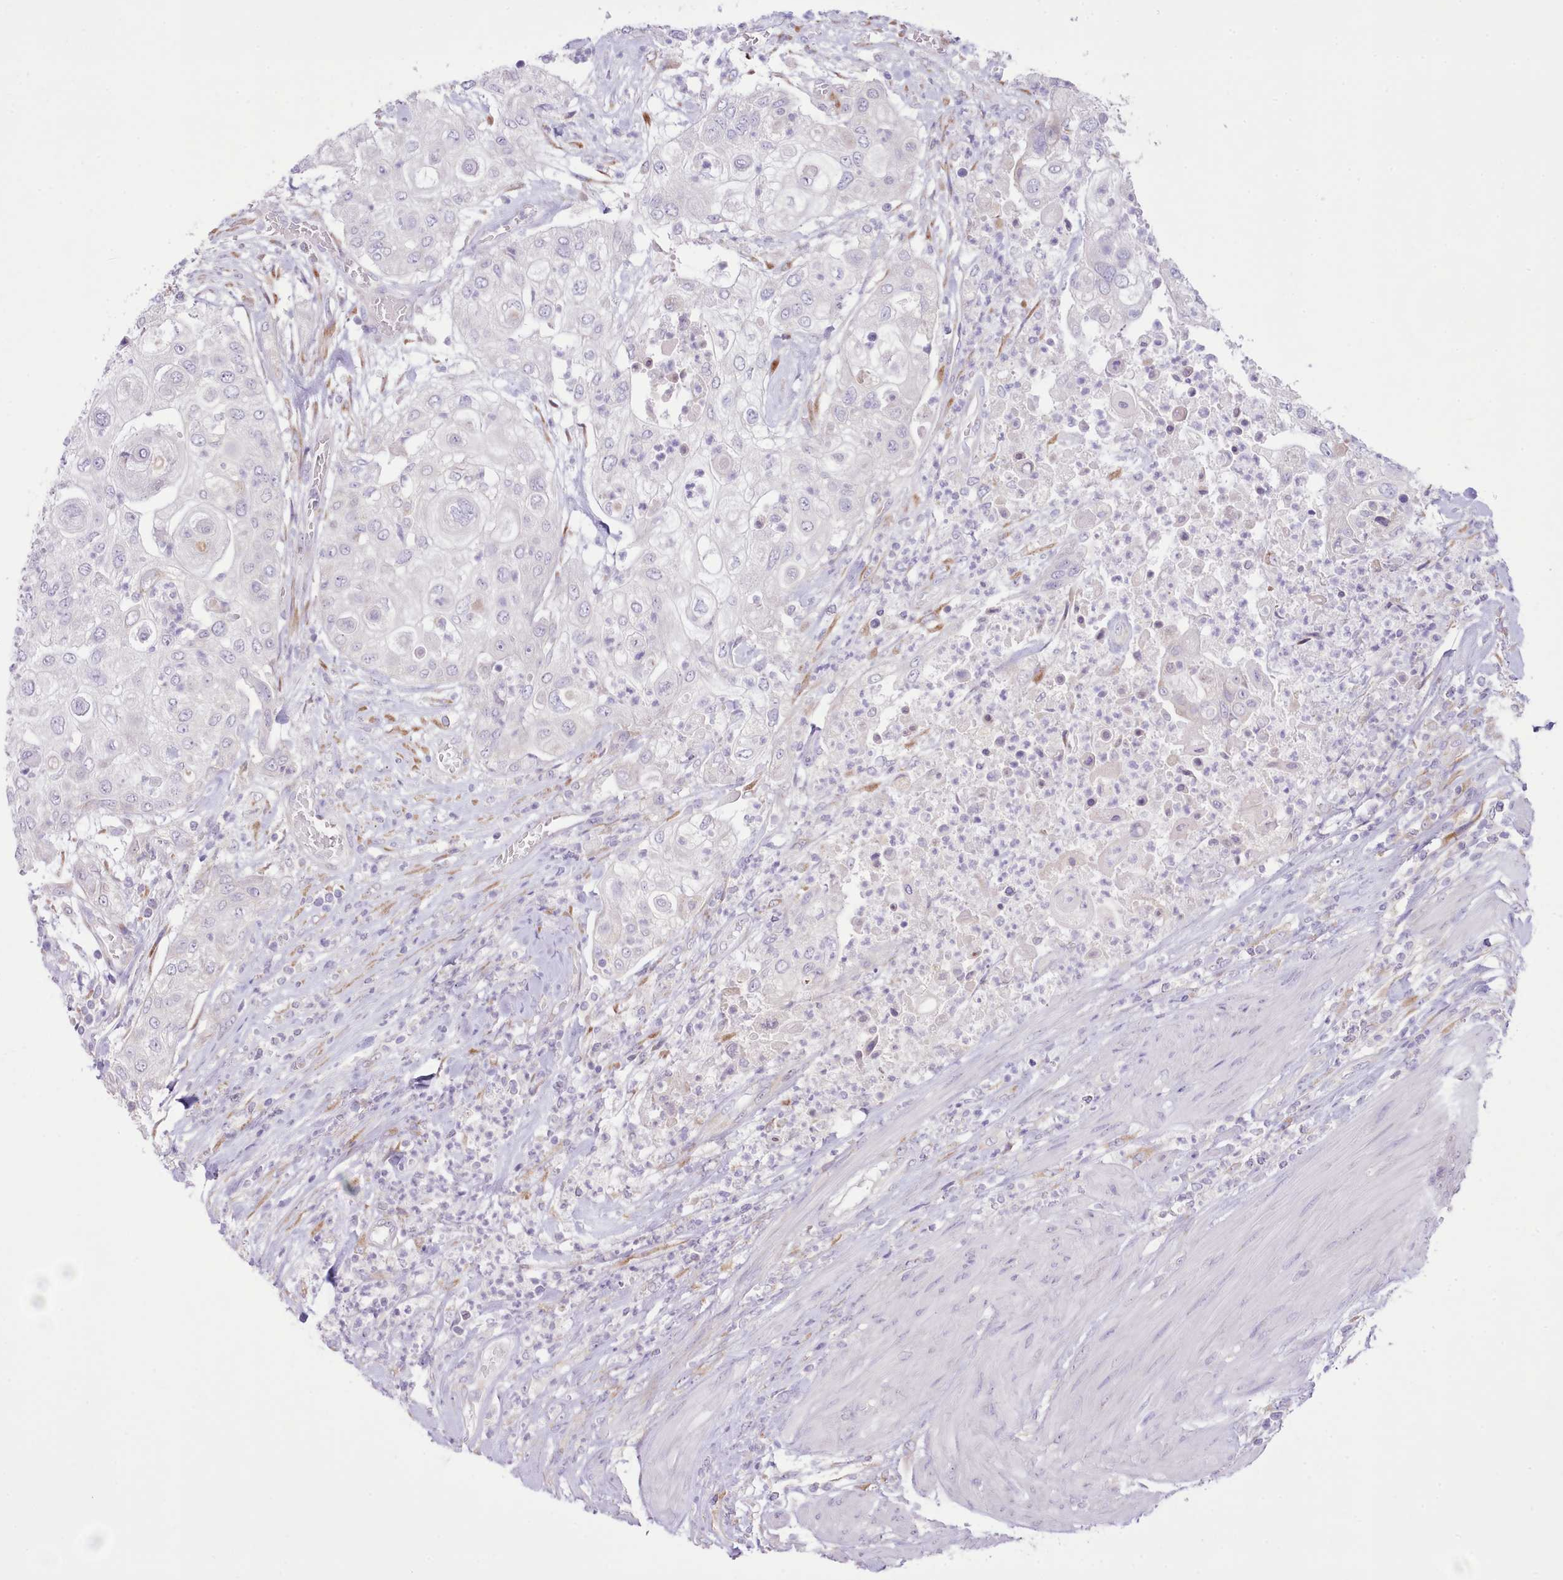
{"staining": {"intensity": "negative", "quantity": "none", "location": "none"}, "tissue": "urothelial cancer", "cell_type": "Tumor cells", "image_type": "cancer", "snomed": [{"axis": "morphology", "description": "Urothelial carcinoma, High grade"}, {"axis": "topography", "description": "Urinary bladder"}], "caption": "High power microscopy image of an immunohistochemistry photomicrograph of high-grade urothelial carcinoma, revealing no significant expression in tumor cells.", "gene": "CCL1", "patient": {"sex": "female", "age": 79}}